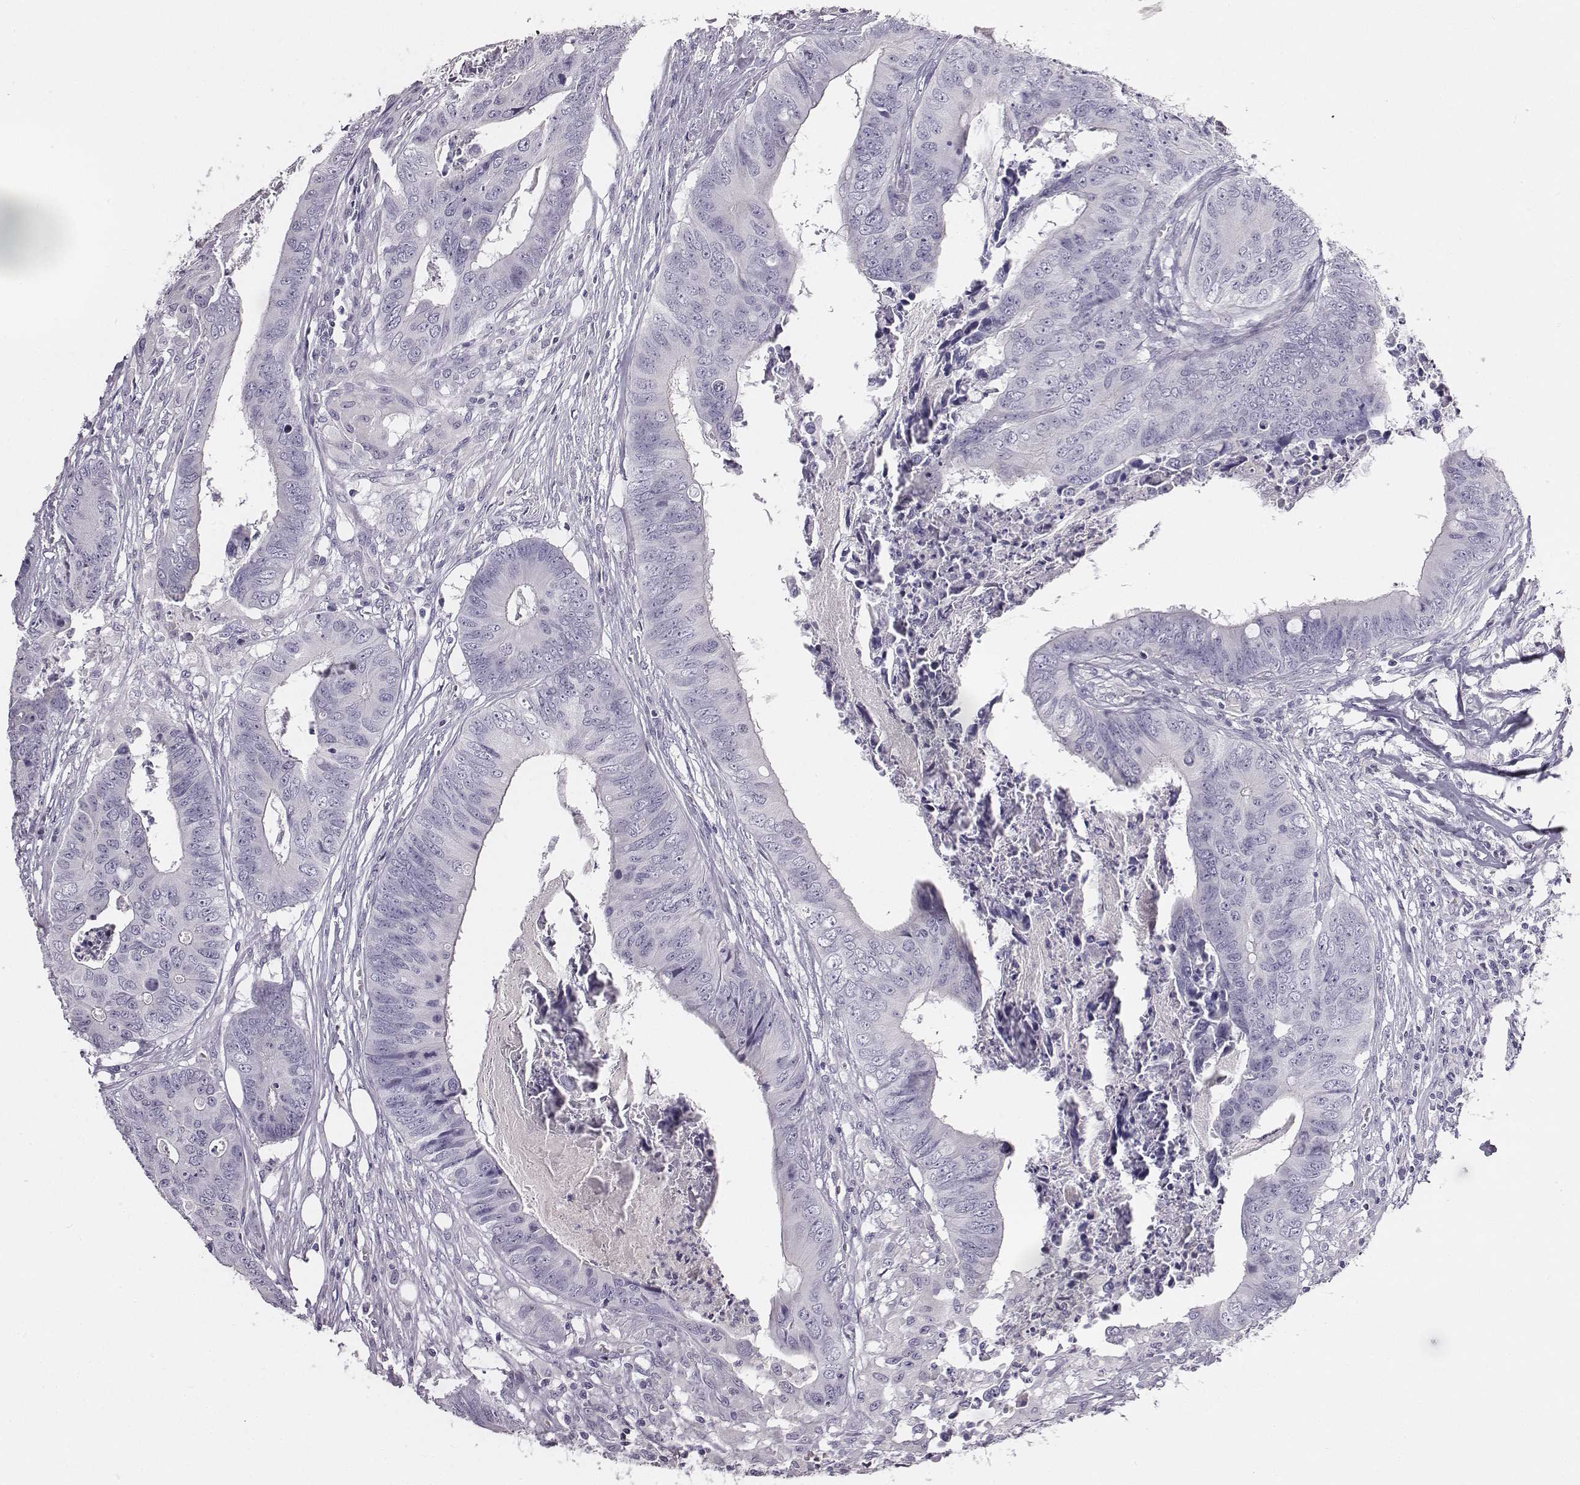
{"staining": {"intensity": "negative", "quantity": "none", "location": "none"}, "tissue": "colorectal cancer", "cell_type": "Tumor cells", "image_type": "cancer", "snomed": [{"axis": "morphology", "description": "Adenocarcinoma, NOS"}, {"axis": "topography", "description": "Colon"}], "caption": "This image is of colorectal adenocarcinoma stained with immunohistochemistry (IHC) to label a protein in brown with the nuclei are counter-stained blue. There is no staining in tumor cells.", "gene": "ADAM7", "patient": {"sex": "male", "age": 84}}